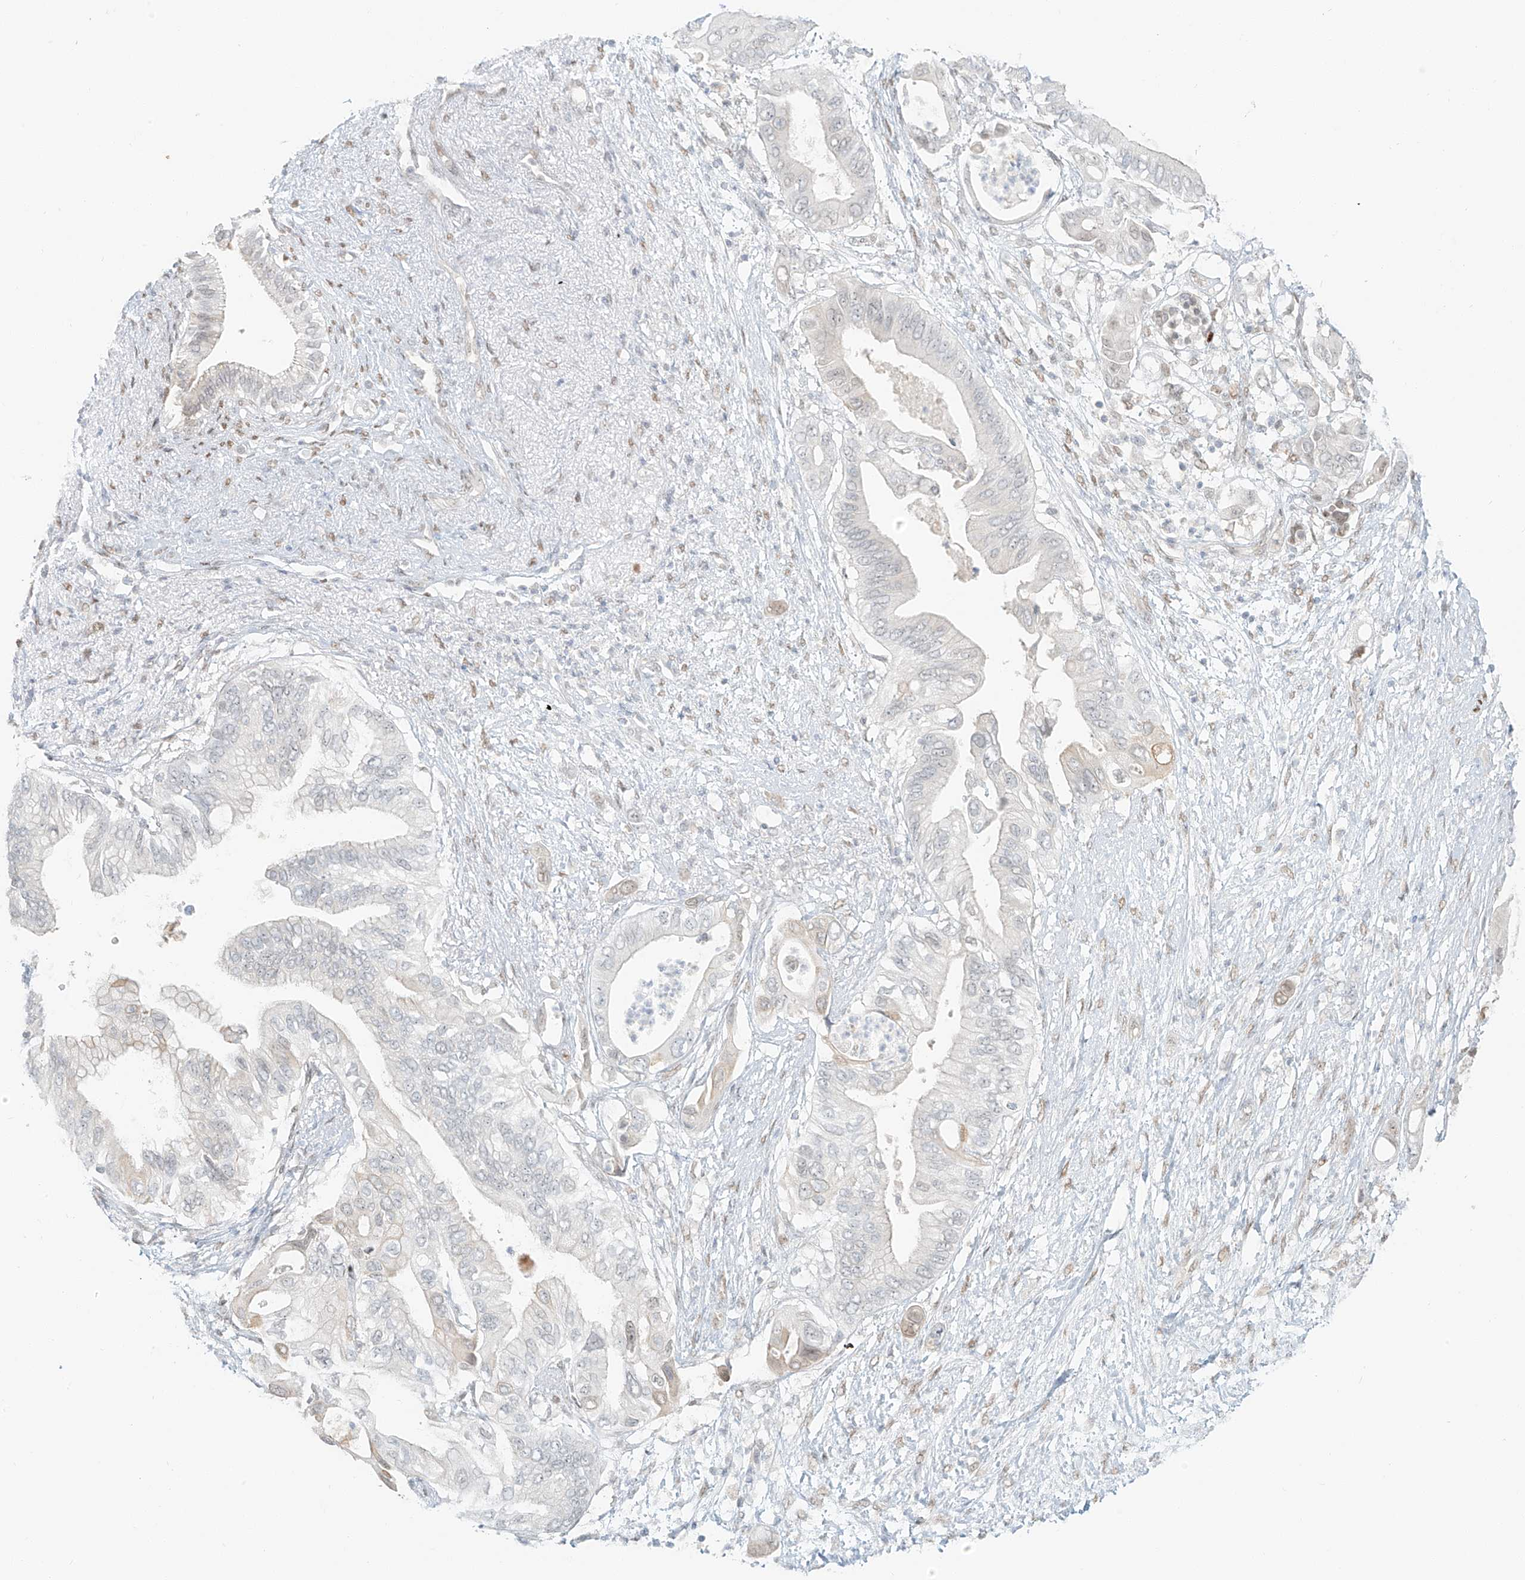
{"staining": {"intensity": "negative", "quantity": "none", "location": "none"}, "tissue": "pancreatic cancer", "cell_type": "Tumor cells", "image_type": "cancer", "snomed": [{"axis": "morphology", "description": "Adenocarcinoma, NOS"}, {"axis": "topography", "description": "Pancreas"}], "caption": "This micrograph is of pancreatic cancer (adenocarcinoma) stained with IHC to label a protein in brown with the nuclei are counter-stained blue. There is no positivity in tumor cells. The staining was performed using DAB (3,3'-diaminobenzidine) to visualize the protein expression in brown, while the nuclei were stained in blue with hematoxylin (Magnification: 20x).", "gene": "ZNF774", "patient": {"sex": "male", "age": 66}}